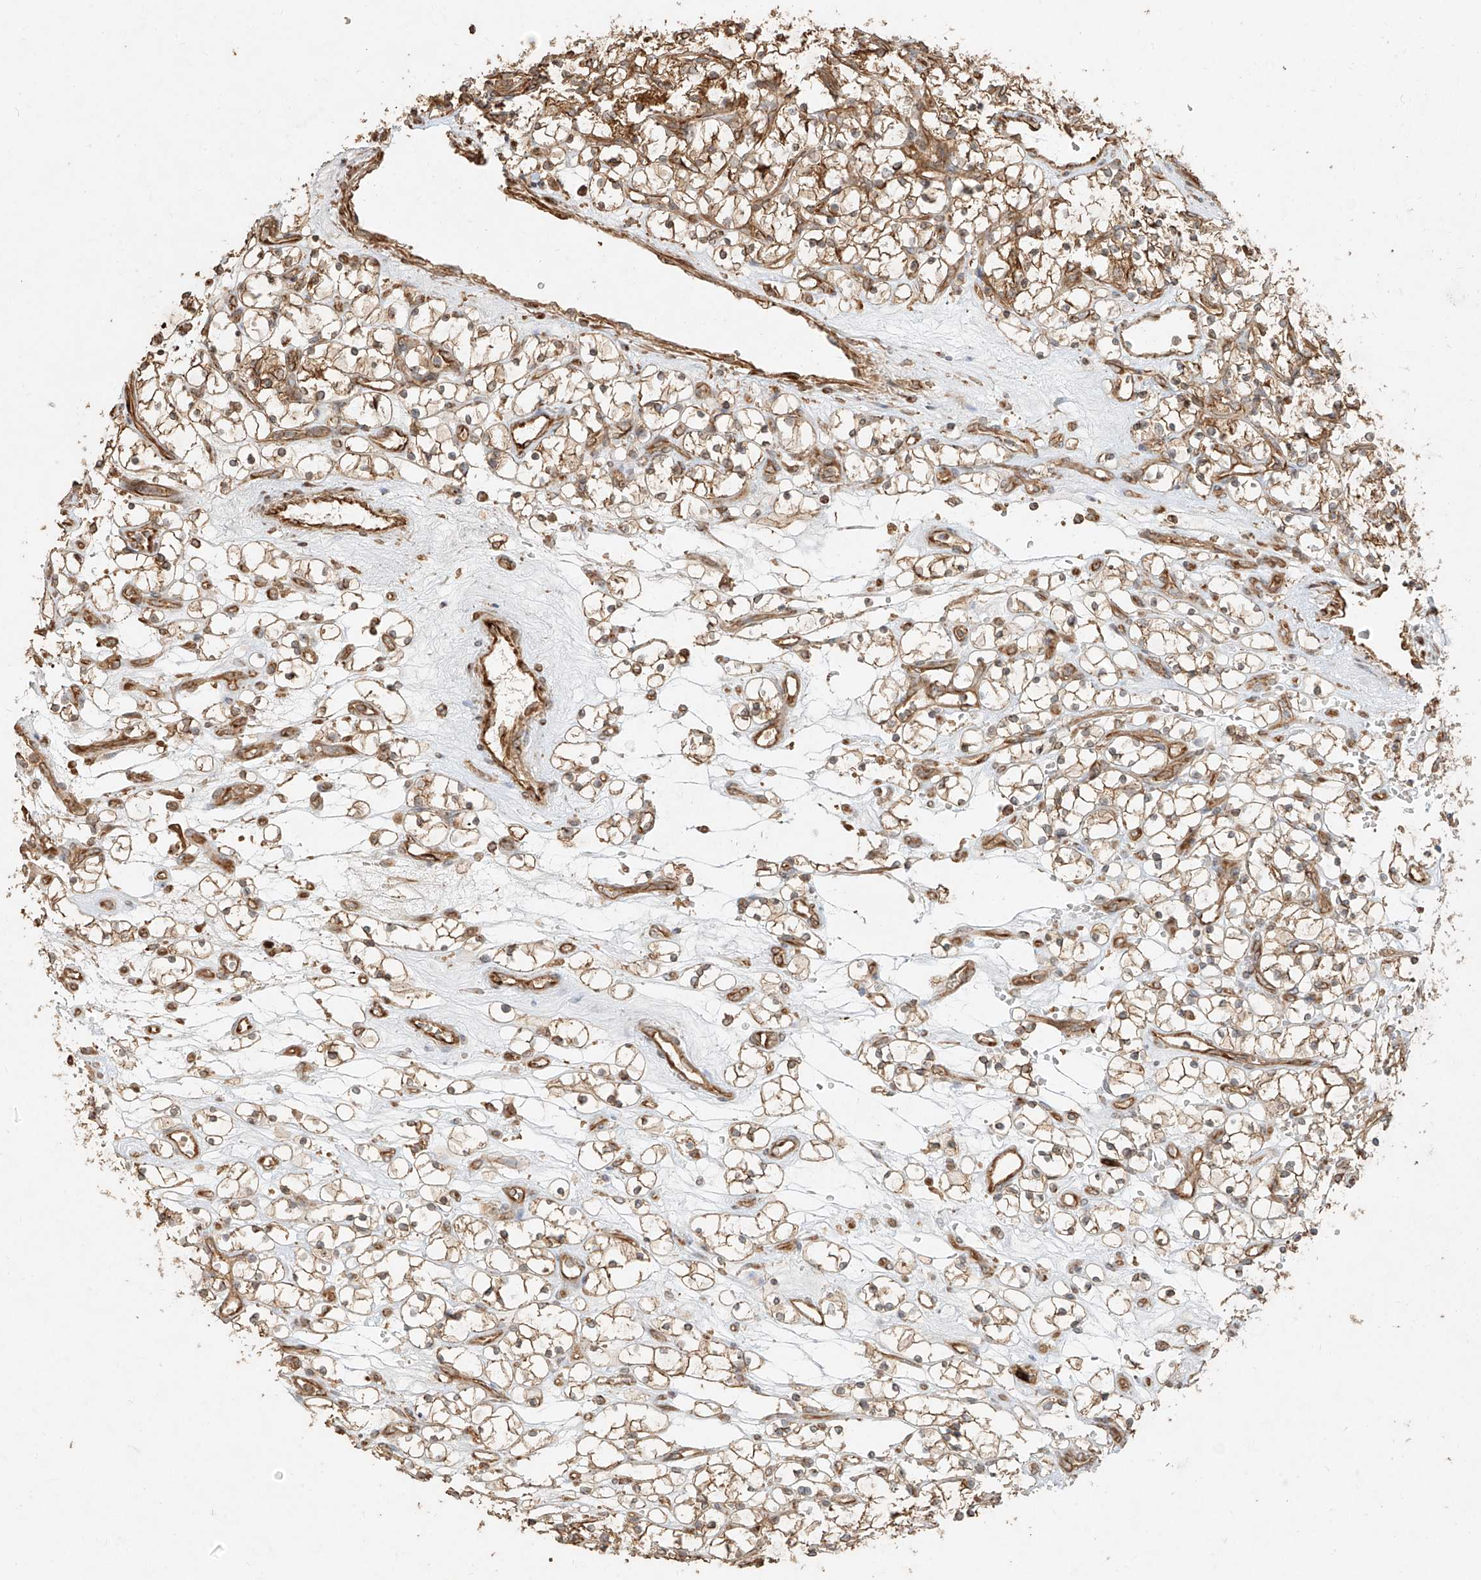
{"staining": {"intensity": "moderate", "quantity": ">75%", "location": "cytoplasmic/membranous"}, "tissue": "renal cancer", "cell_type": "Tumor cells", "image_type": "cancer", "snomed": [{"axis": "morphology", "description": "Adenocarcinoma, NOS"}, {"axis": "topography", "description": "Kidney"}], "caption": "A brown stain highlights moderate cytoplasmic/membranous positivity of a protein in renal adenocarcinoma tumor cells.", "gene": "EFNB1", "patient": {"sex": "female", "age": 69}}